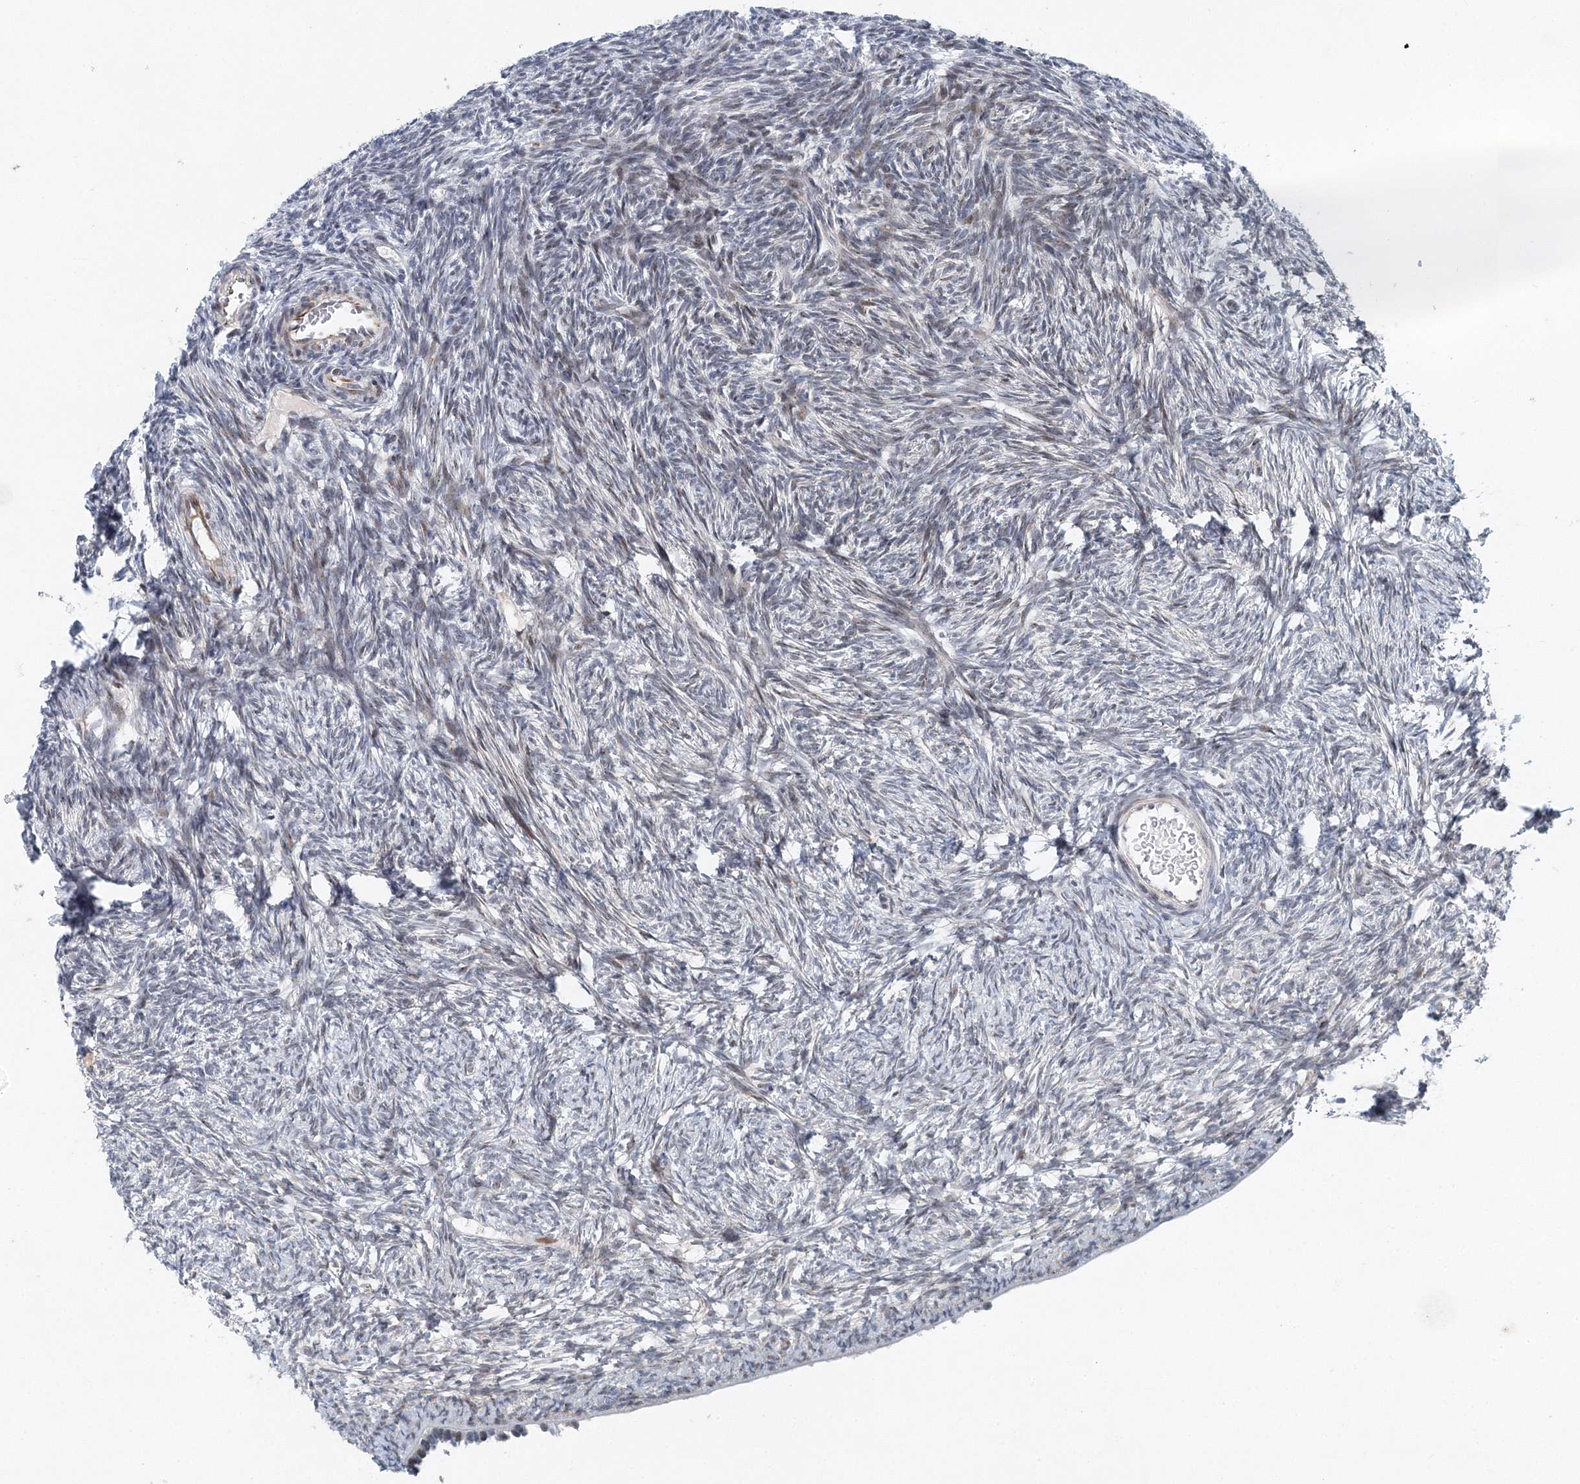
{"staining": {"intensity": "moderate", "quantity": ">75%", "location": "nuclear"}, "tissue": "ovary", "cell_type": "Follicle cells", "image_type": "normal", "snomed": [{"axis": "morphology", "description": "Normal tissue, NOS"}, {"axis": "topography", "description": "Ovary"}], "caption": "Immunohistochemical staining of unremarkable ovary exhibits medium levels of moderate nuclear staining in approximately >75% of follicle cells.", "gene": "UIMC1", "patient": {"sex": "female", "age": 34}}